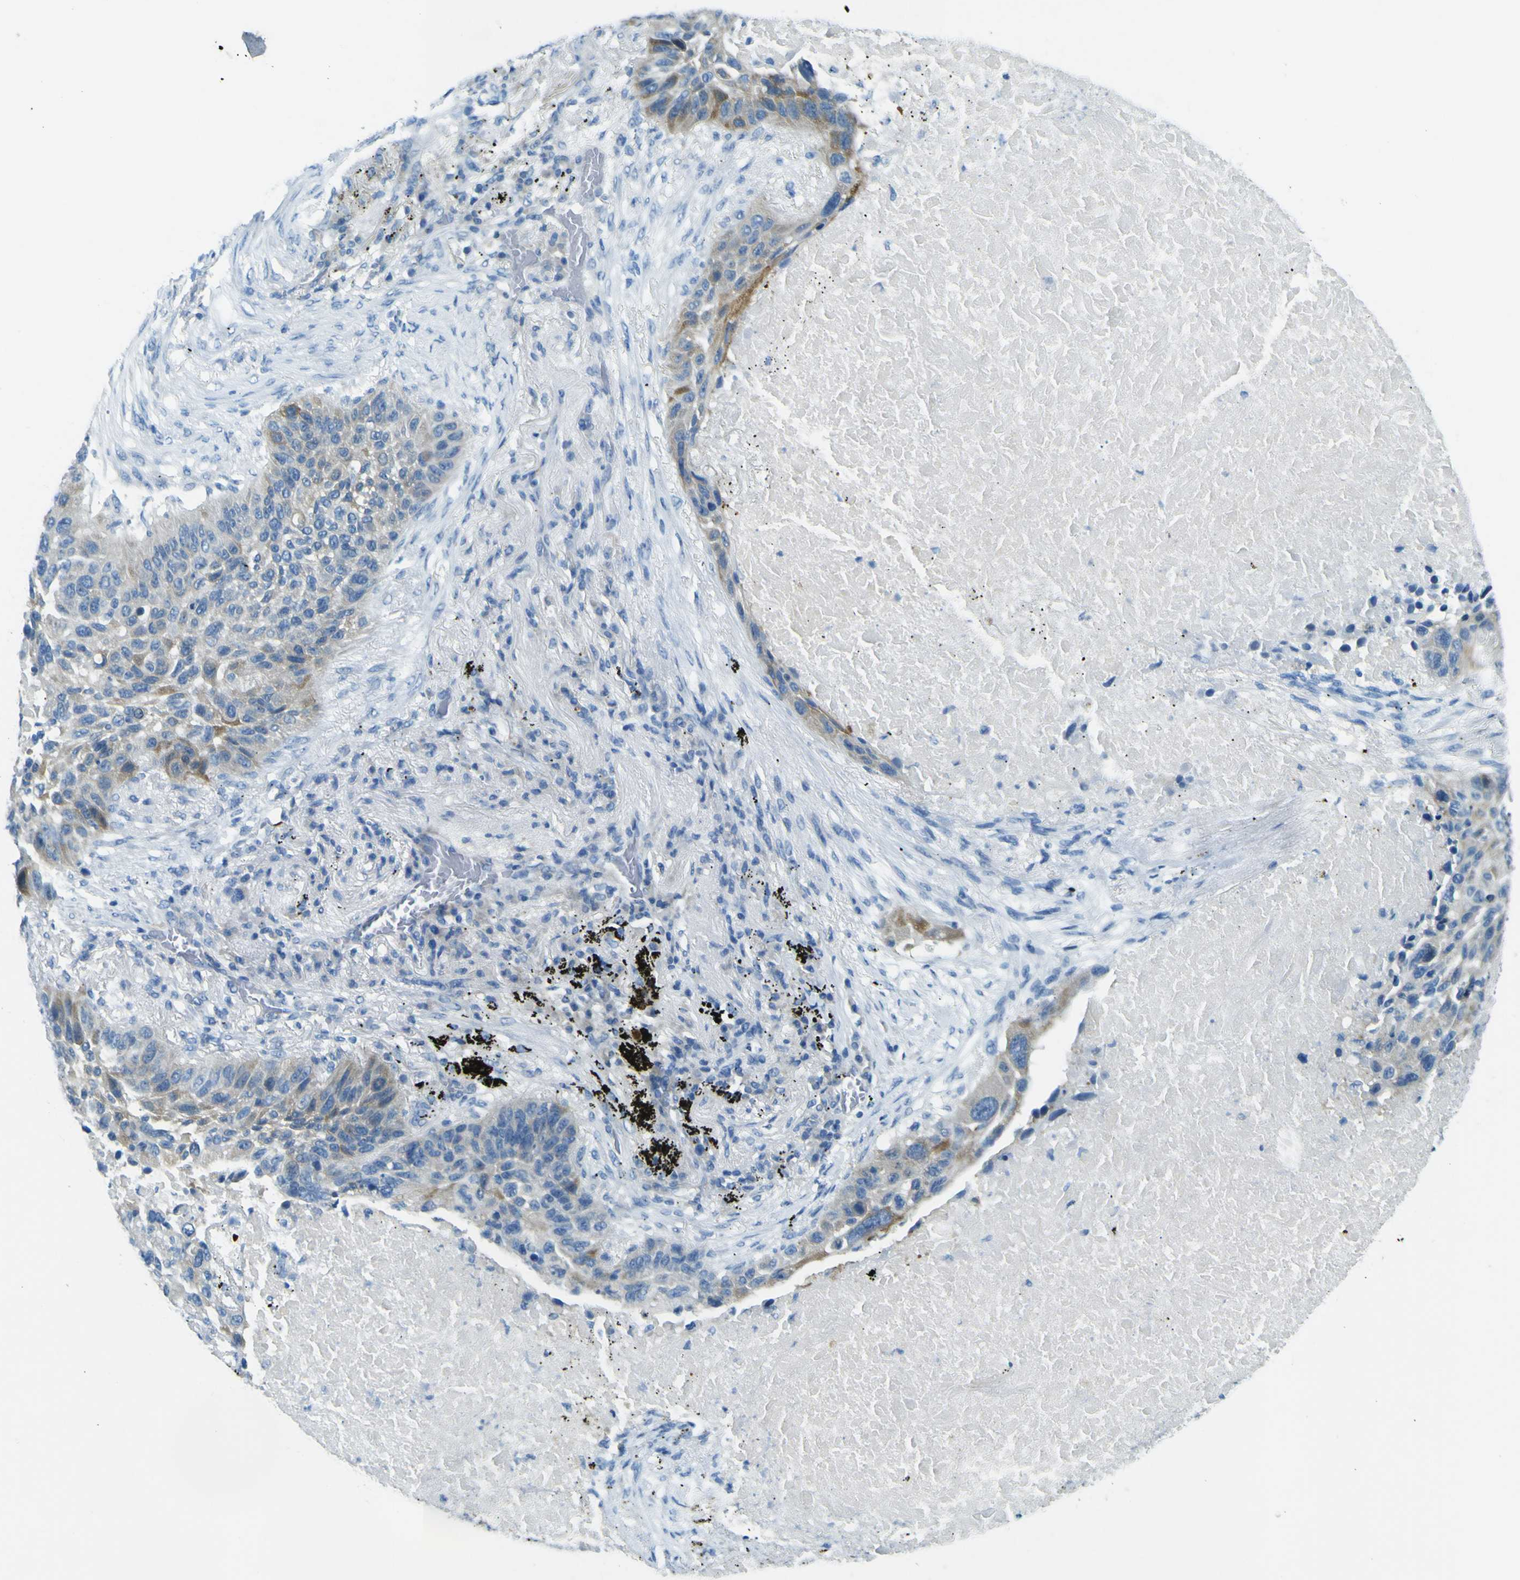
{"staining": {"intensity": "moderate", "quantity": "<25%", "location": "cytoplasmic/membranous"}, "tissue": "lung cancer", "cell_type": "Tumor cells", "image_type": "cancer", "snomed": [{"axis": "morphology", "description": "Squamous cell carcinoma, NOS"}, {"axis": "topography", "description": "Lung"}], "caption": "A histopathology image of lung cancer (squamous cell carcinoma) stained for a protein exhibits moderate cytoplasmic/membranous brown staining in tumor cells.", "gene": "SORCS1", "patient": {"sex": "male", "age": 57}}